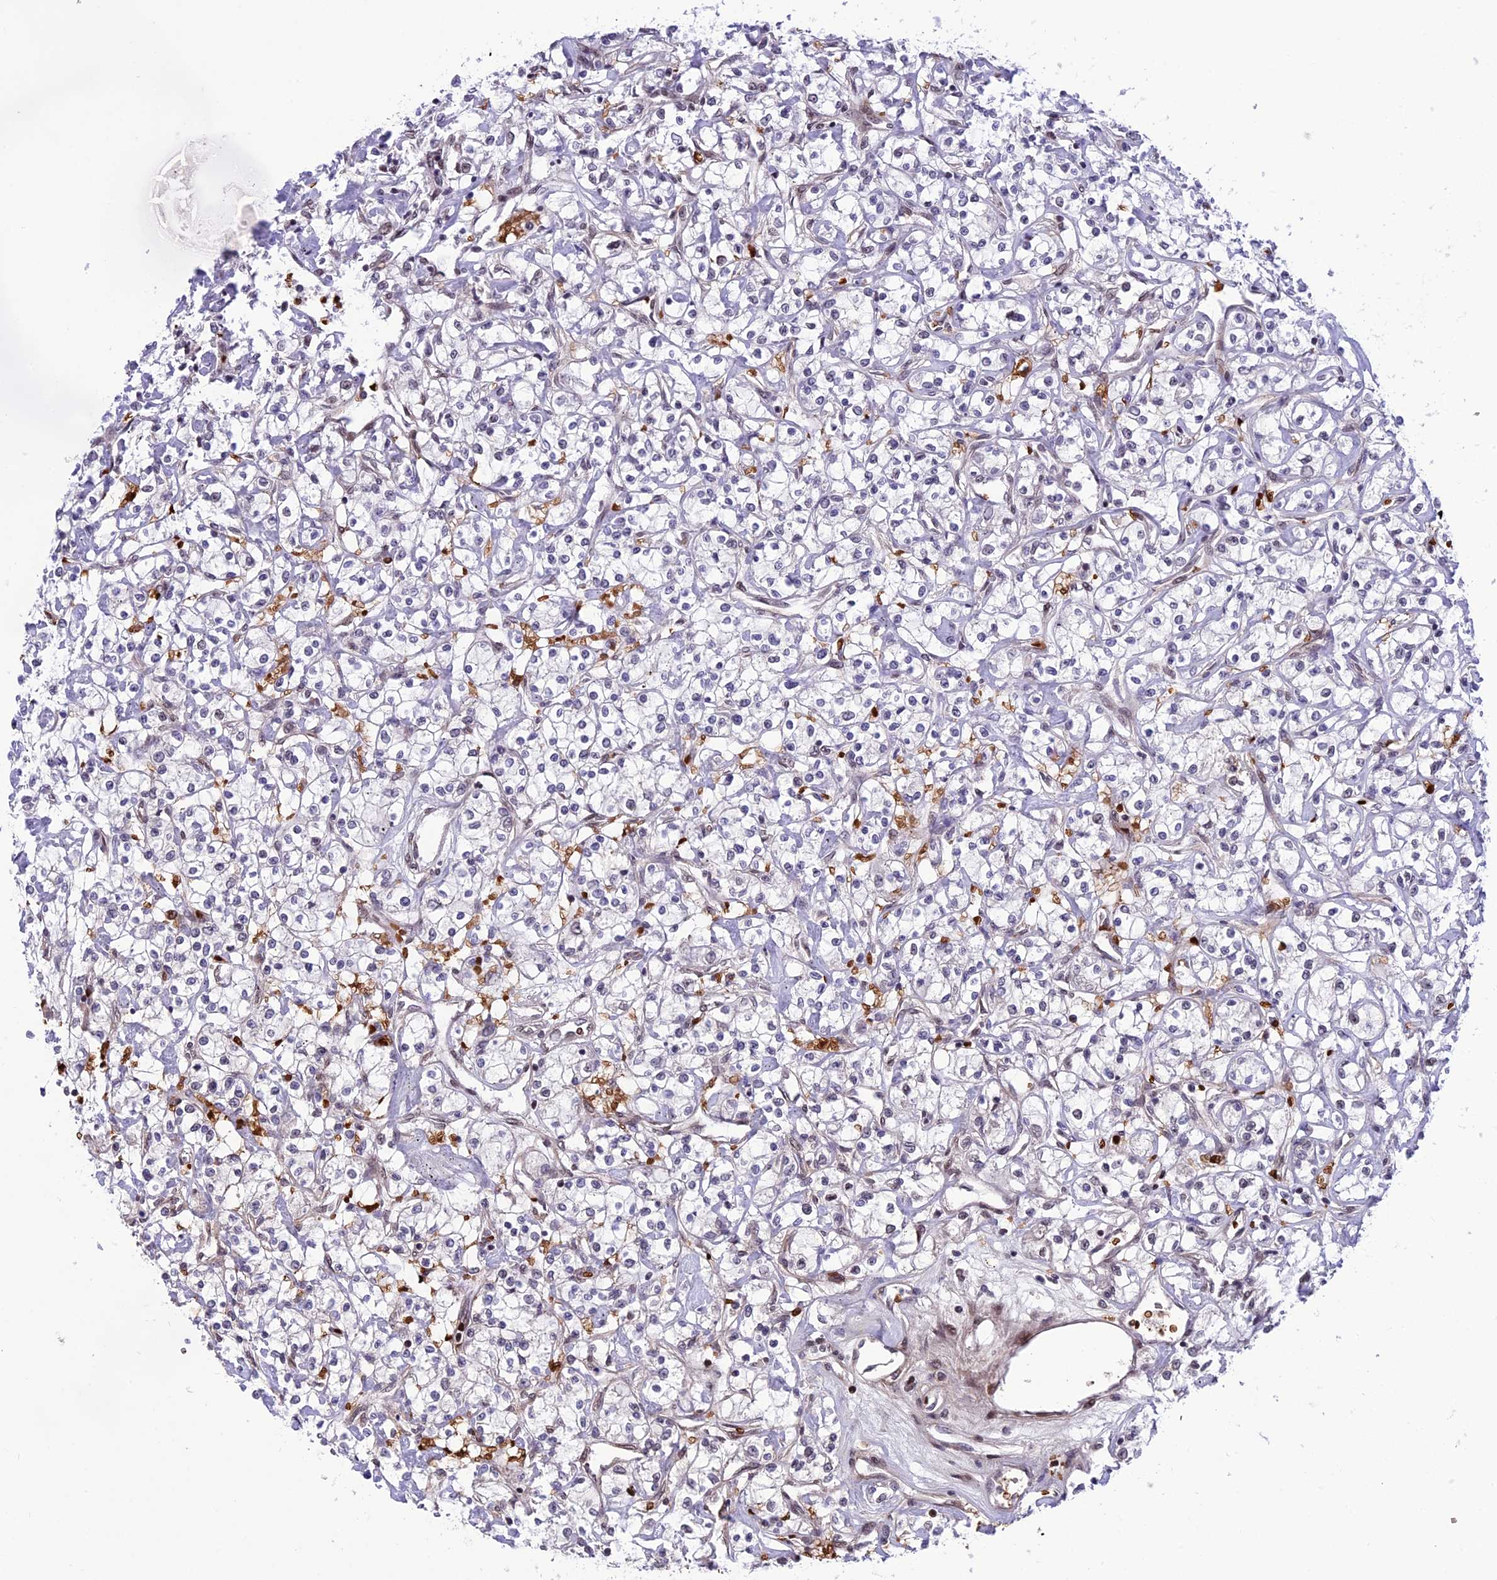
{"staining": {"intensity": "weak", "quantity": "<25%", "location": "nuclear"}, "tissue": "renal cancer", "cell_type": "Tumor cells", "image_type": "cancer", "snomed": [{"axis": "morphology", "description": "Adenocarcinoma, NOS"}, {"axis": "topography", "description": "Kidney"}], "caption": "Immunohistochemistry (IHC) histopathology image of human renal adenocarcinoma stained for a protein (brown), which reveals no positivity in tumor cells.", "gene": "MPHOSPH8", "patient": {"sex": "female", "age": 59}}